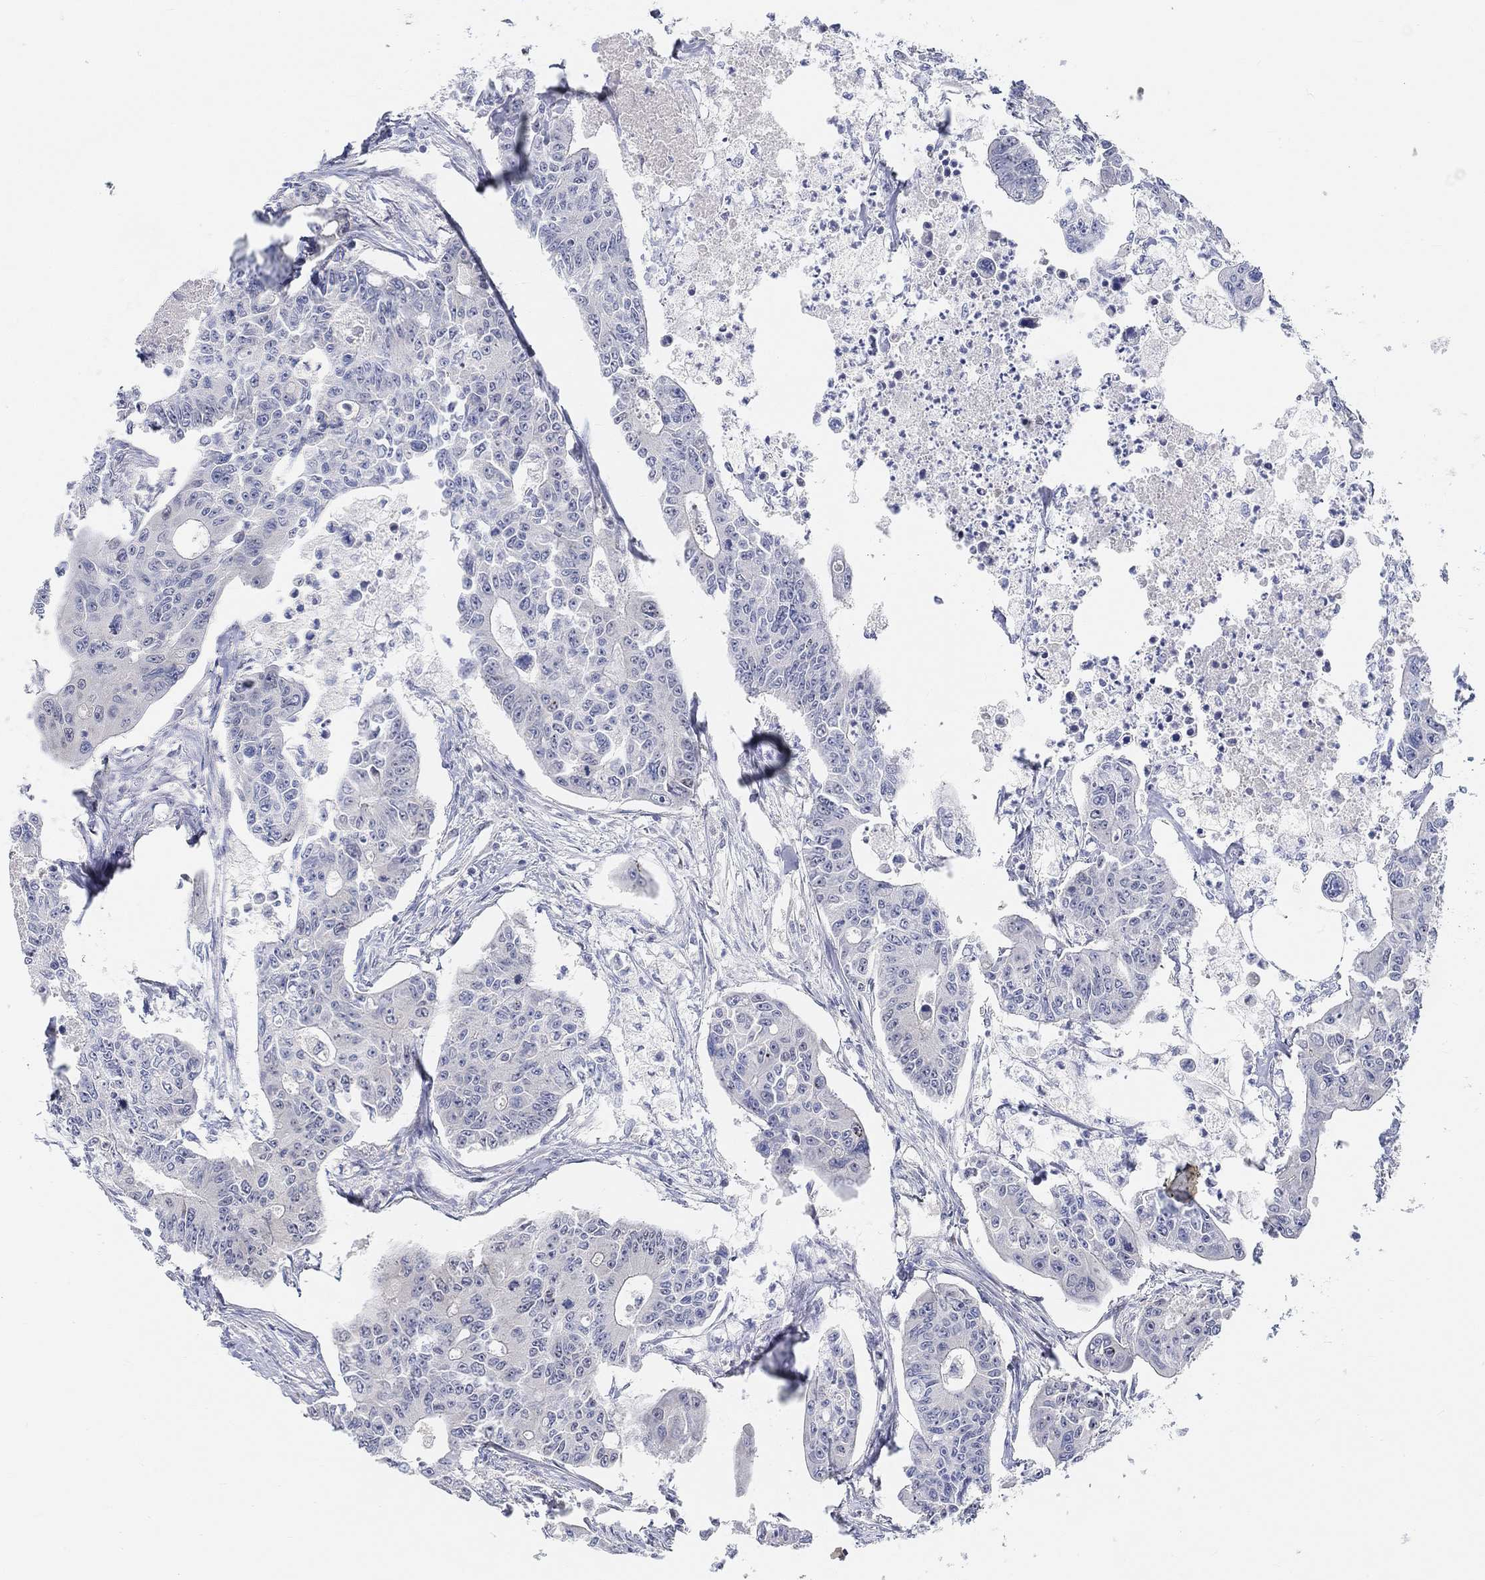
{"staining": {"intensity": "negative", "quantity": "none", "location": "none"}, "tissue": "colorectal cancer", "cell_type": "Tumor cells", "image_type": "cancer", "snomed": [{"axis": "morphology", "description": "Adenocarcinoma, NOS"}, {"axis": "topography", "description": "Colon"}], "caption": "Immunohistochemistry (IHC) micrograph of neoplastic tissue: colorectal cancer (adenocarcinoma) stained with DAB (3,3'-diaminobenzidine) exhibits no significant protein staining in tumor cells.", "gene": "SNTG2", "patient": {"sex": "male", "age": 70}}